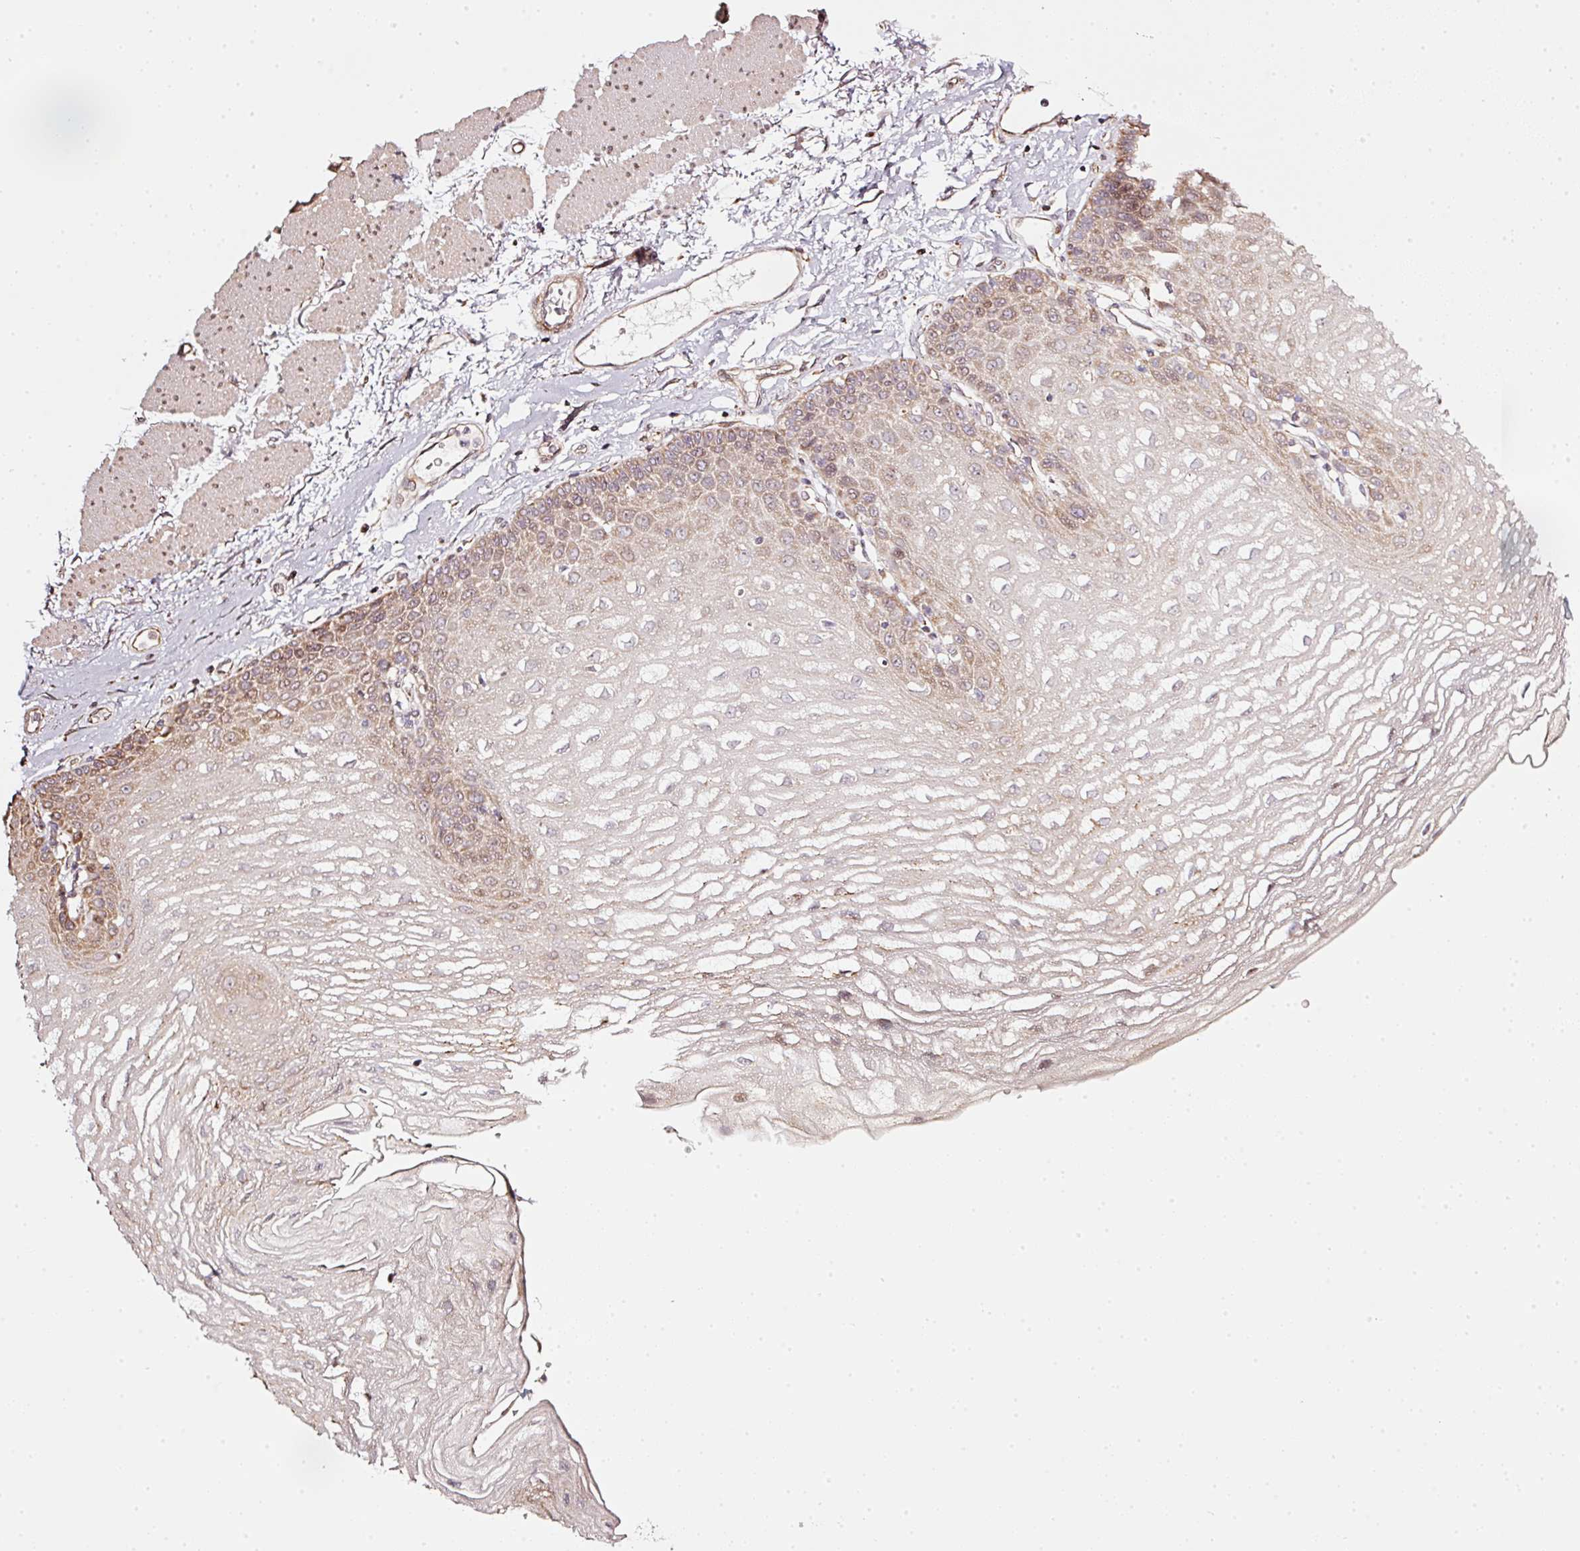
{"staining": {"intensity": "moderate", "quantity": "25%-75%", "location": "cytoplasmic/membranous"}, "tissue": "esophagus", "cell_type": "Squamous epithelial cells", "image_type": "normal", "snomed": [{"axis": "morphology", "description": "Normal tissue, NOS"}, {"axis": "topography", "description": "Esophagus"}], "caption": "Human esophagus stained with a brown dye displays moderate cytoplasmic/membranous positive expression in approximately 25%-75% of squamous epithelial cells.", "gene": "RAB35", "patient": {"sex": "female", "age": 81}}